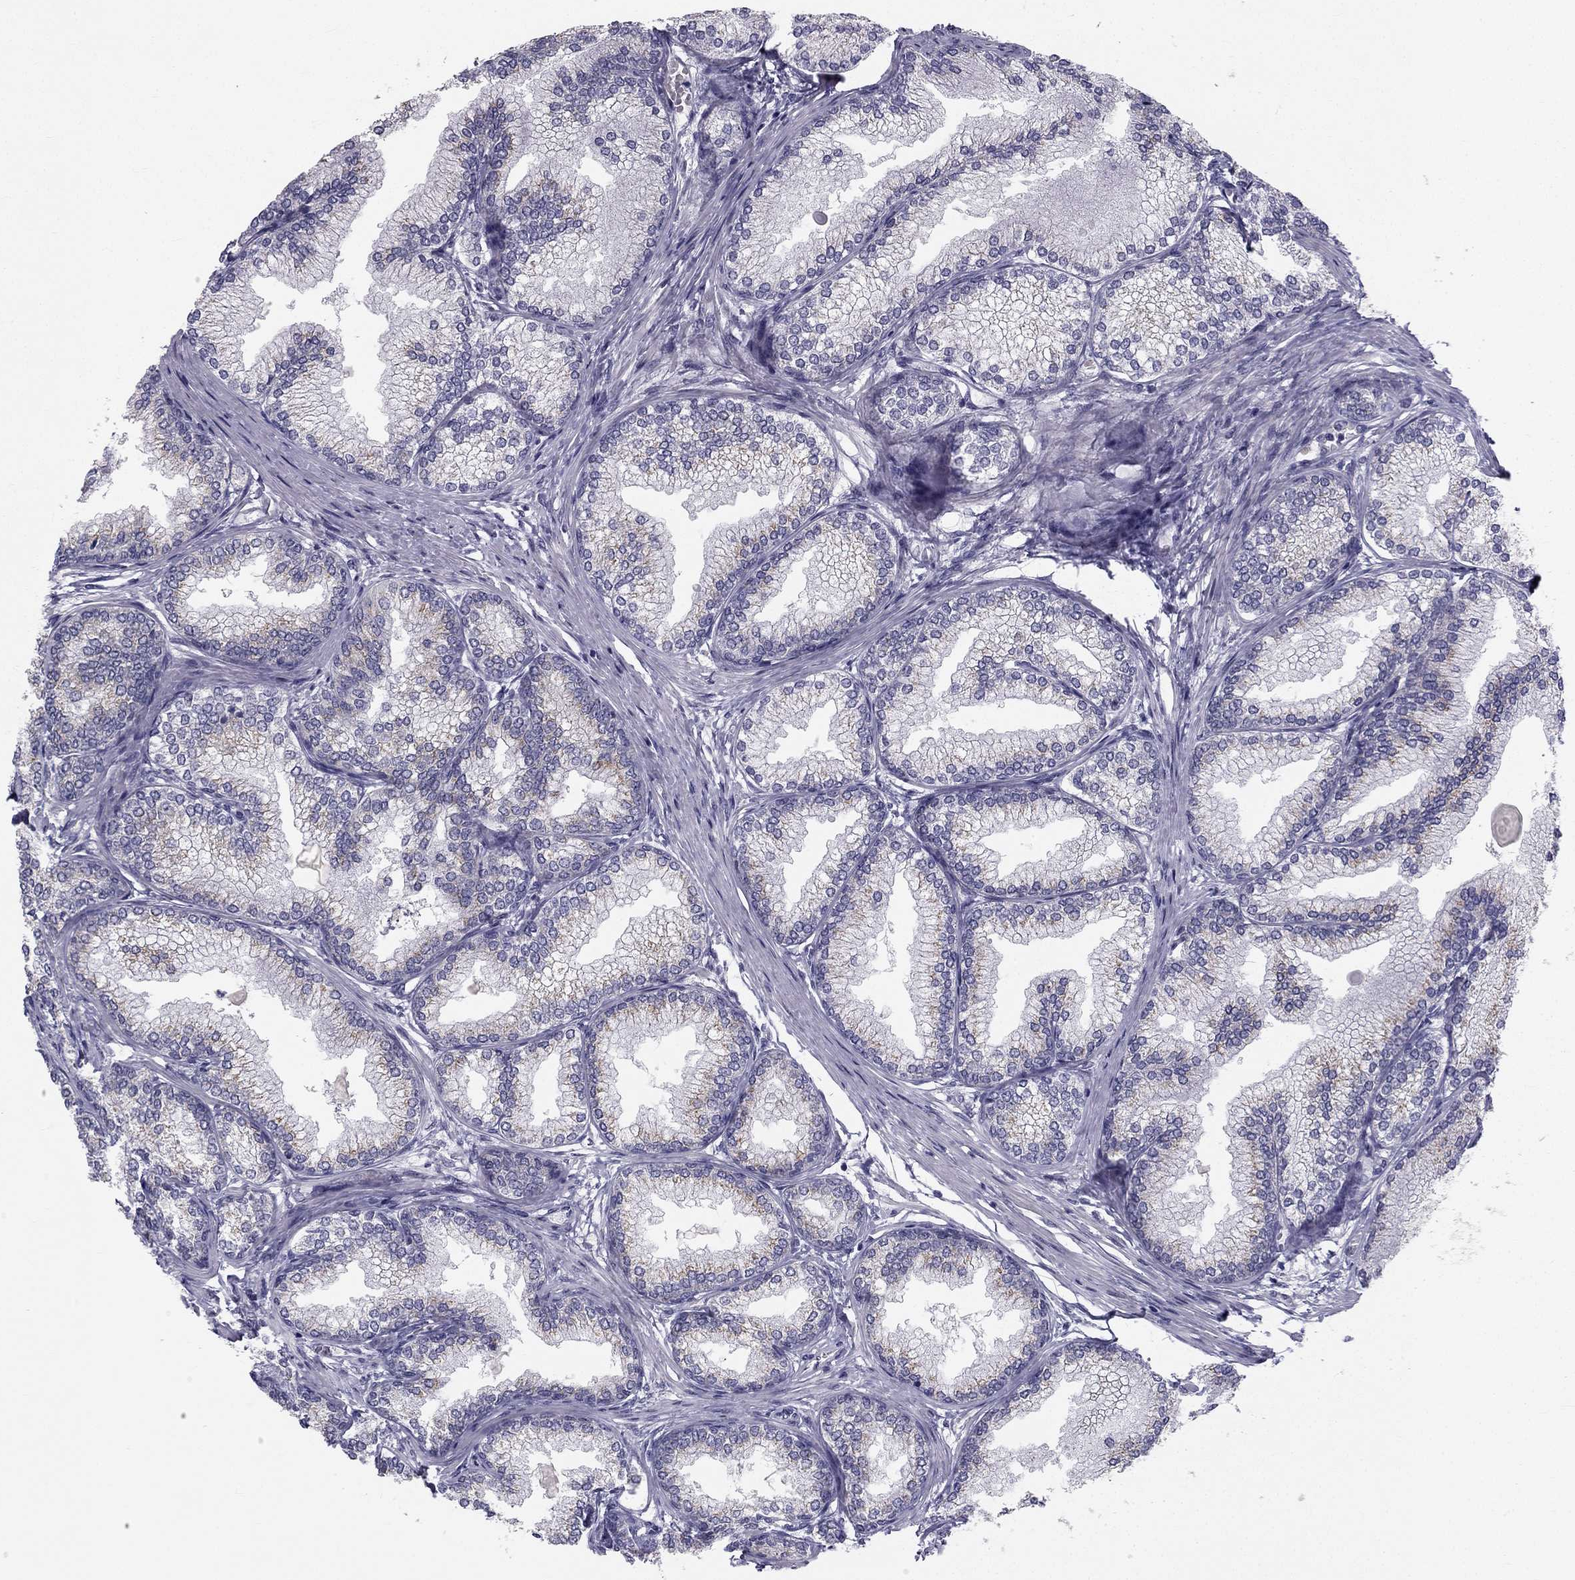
{"staining": {"intensity": "weak", "quantity": "25%-75%", "location": "cytoplasmic/membranous"}, "tissue": "prostate", "cell_type": "Glandular cells", "image_type": "normal", "snomed": [{"axis": "morphology", "description": "Normal tissue, NOS"}, {"axis": "topography", "description": "Prostate"}], "caption": "High-magnification brightfield microscopy of normal prostate stained with DAB (3,3'-diaminobenzidine) (brown) and counterstained with hematoxylin (blue). glandular cells exhibit weak cytoplasmic/membranous staining is present in approximately25%-75% of cells.", "gene": "TRPS1", "patient": {"sex": "male", "age": 72}}